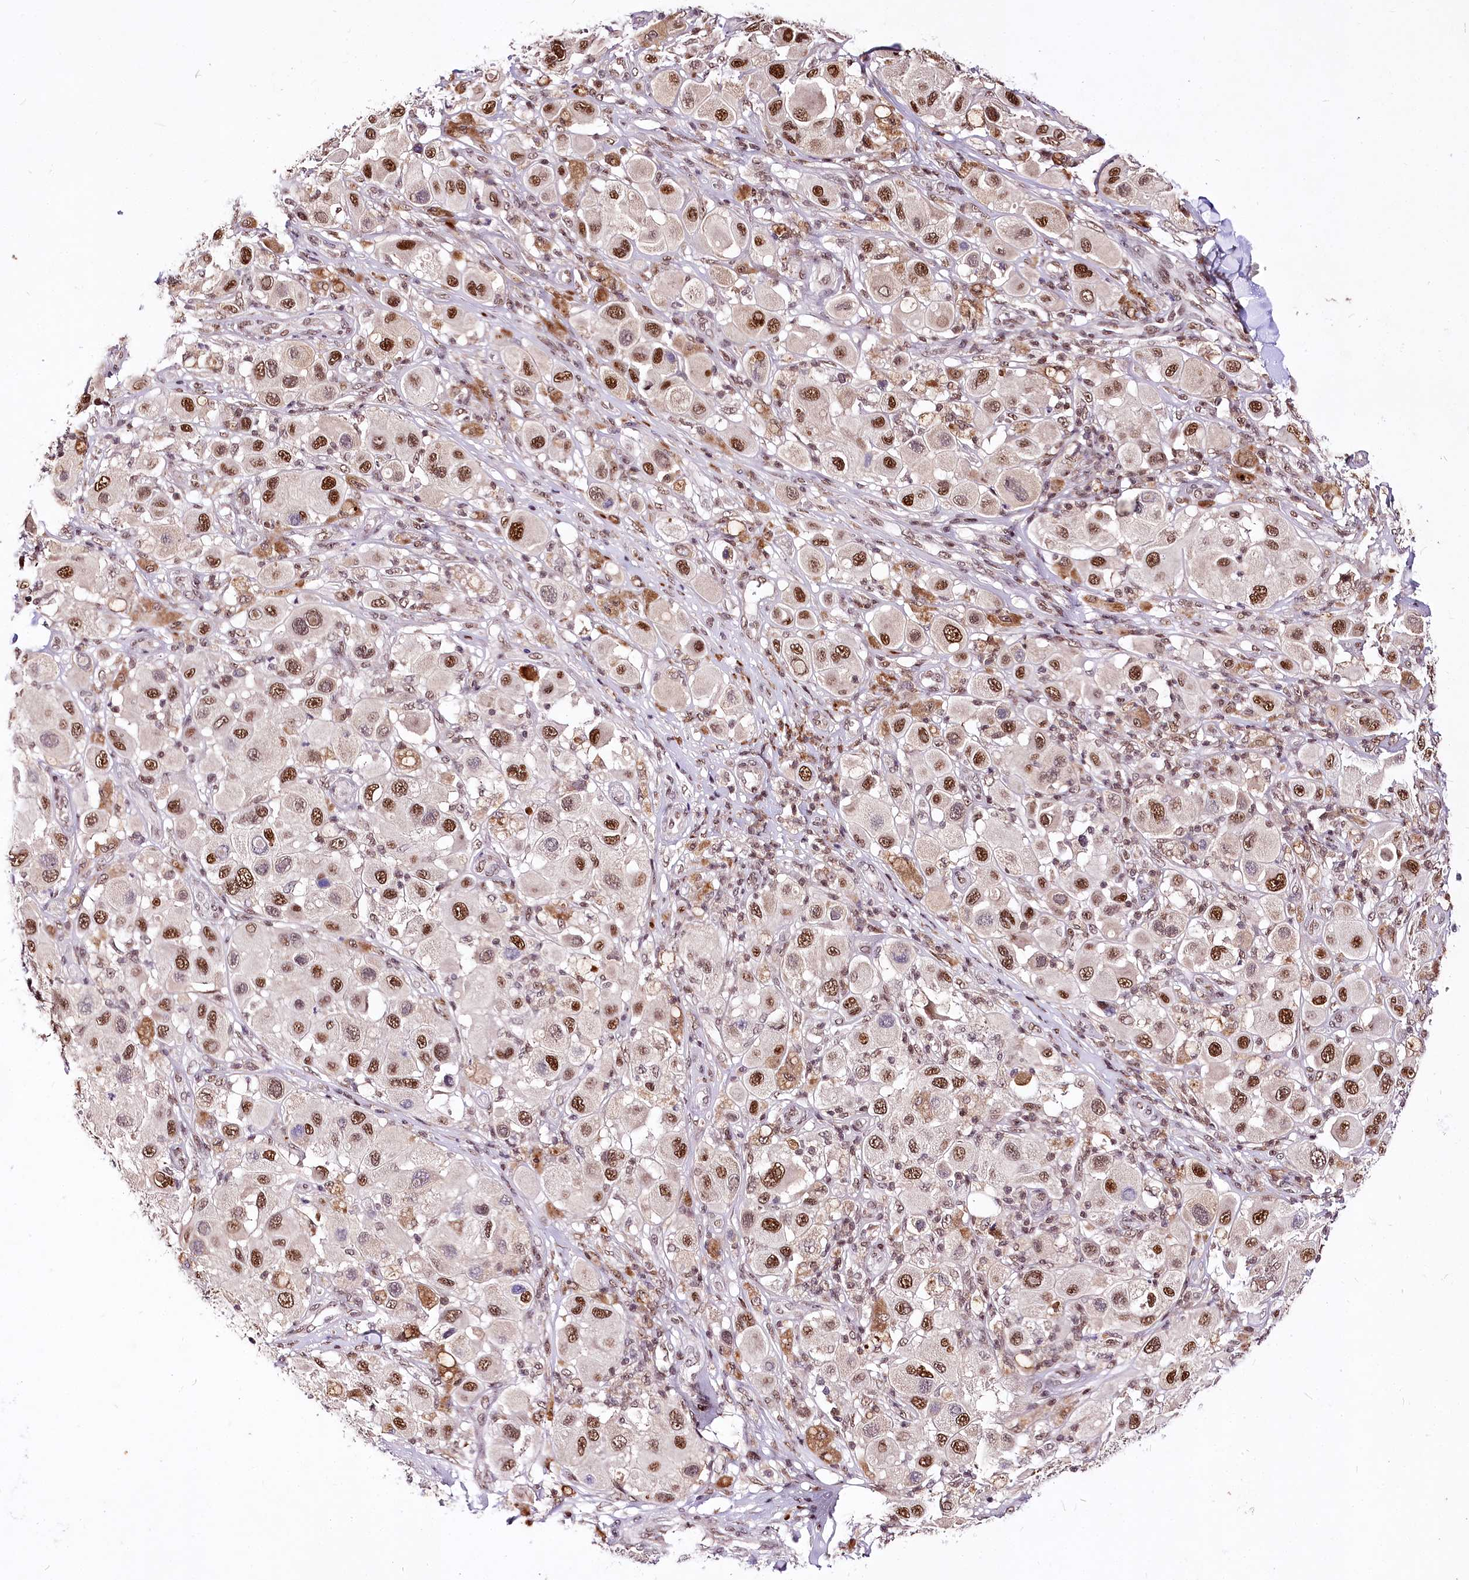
{"staining": {"intensity": "moderate", "quantity": ">75%", "location": "nuclear"}, "tissue": "melanoma", "cell_type": "Tumor cells", "image_type": "cancer", "snomed": [{"axis": "morphology", "description": "Malignant melanoma, Metastatic site"}, {"axis": "topography", "description": "Skin"}], "caption": "A brown stain highlights moderate nuclear expression of a protein in malignant melanoma (metastatic site) tumor cells. (DAB (3,3'-diaminobenzidine) IHC with brightfield microscopy, high magnification).", "gene": "POLA2", "patient": {"sex": "male", "age": 41}}